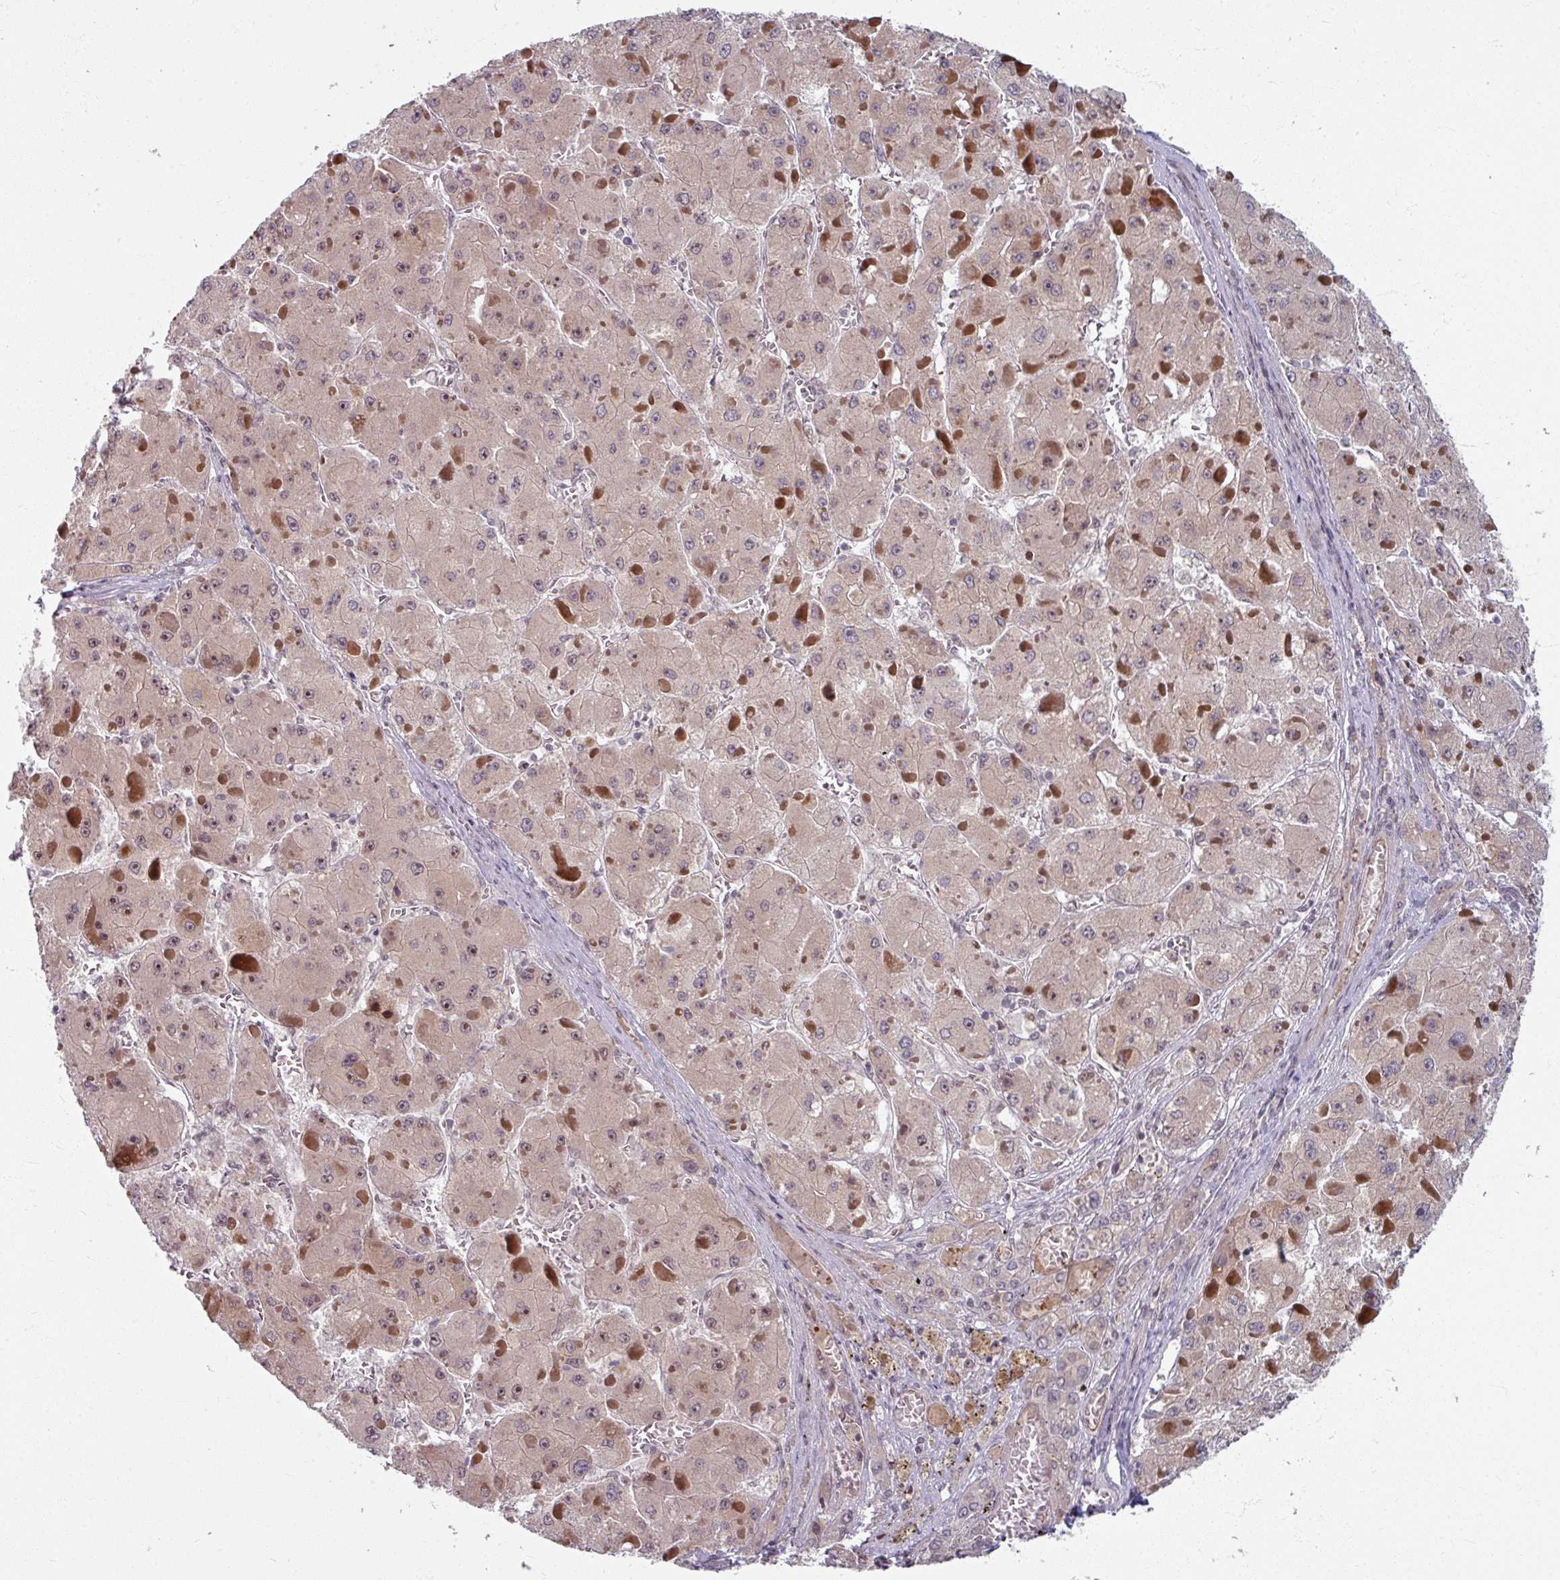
{"staining": {"intensity": "weak", "quantity": ">75%", "location": "cytoplasmic/membranous,nuclear"}, "tissue": "liver cancer", "cell_type": "Tumor cells", "image_type": "cancer", "snomed": [{"axis": "morphology", "description": "Carcinoma, Hepatocellular, NOS"}, {"axis": "topography", "description": "Liver"}], "caption": "The histopathology image exhibits staining of hepatocellular carcinoma (liver), revealing weak cytoplasmic/membranous and nuclear protein expression (brown color) within tumor cells. (Stains: DAB (3,3'-diaminobenzidine) in brown, nuclei in blue, Microscopy: brightfield microscopy at high magnification).", "gene": "KLC3", "patient": {"sex": "female", "age": 73}}